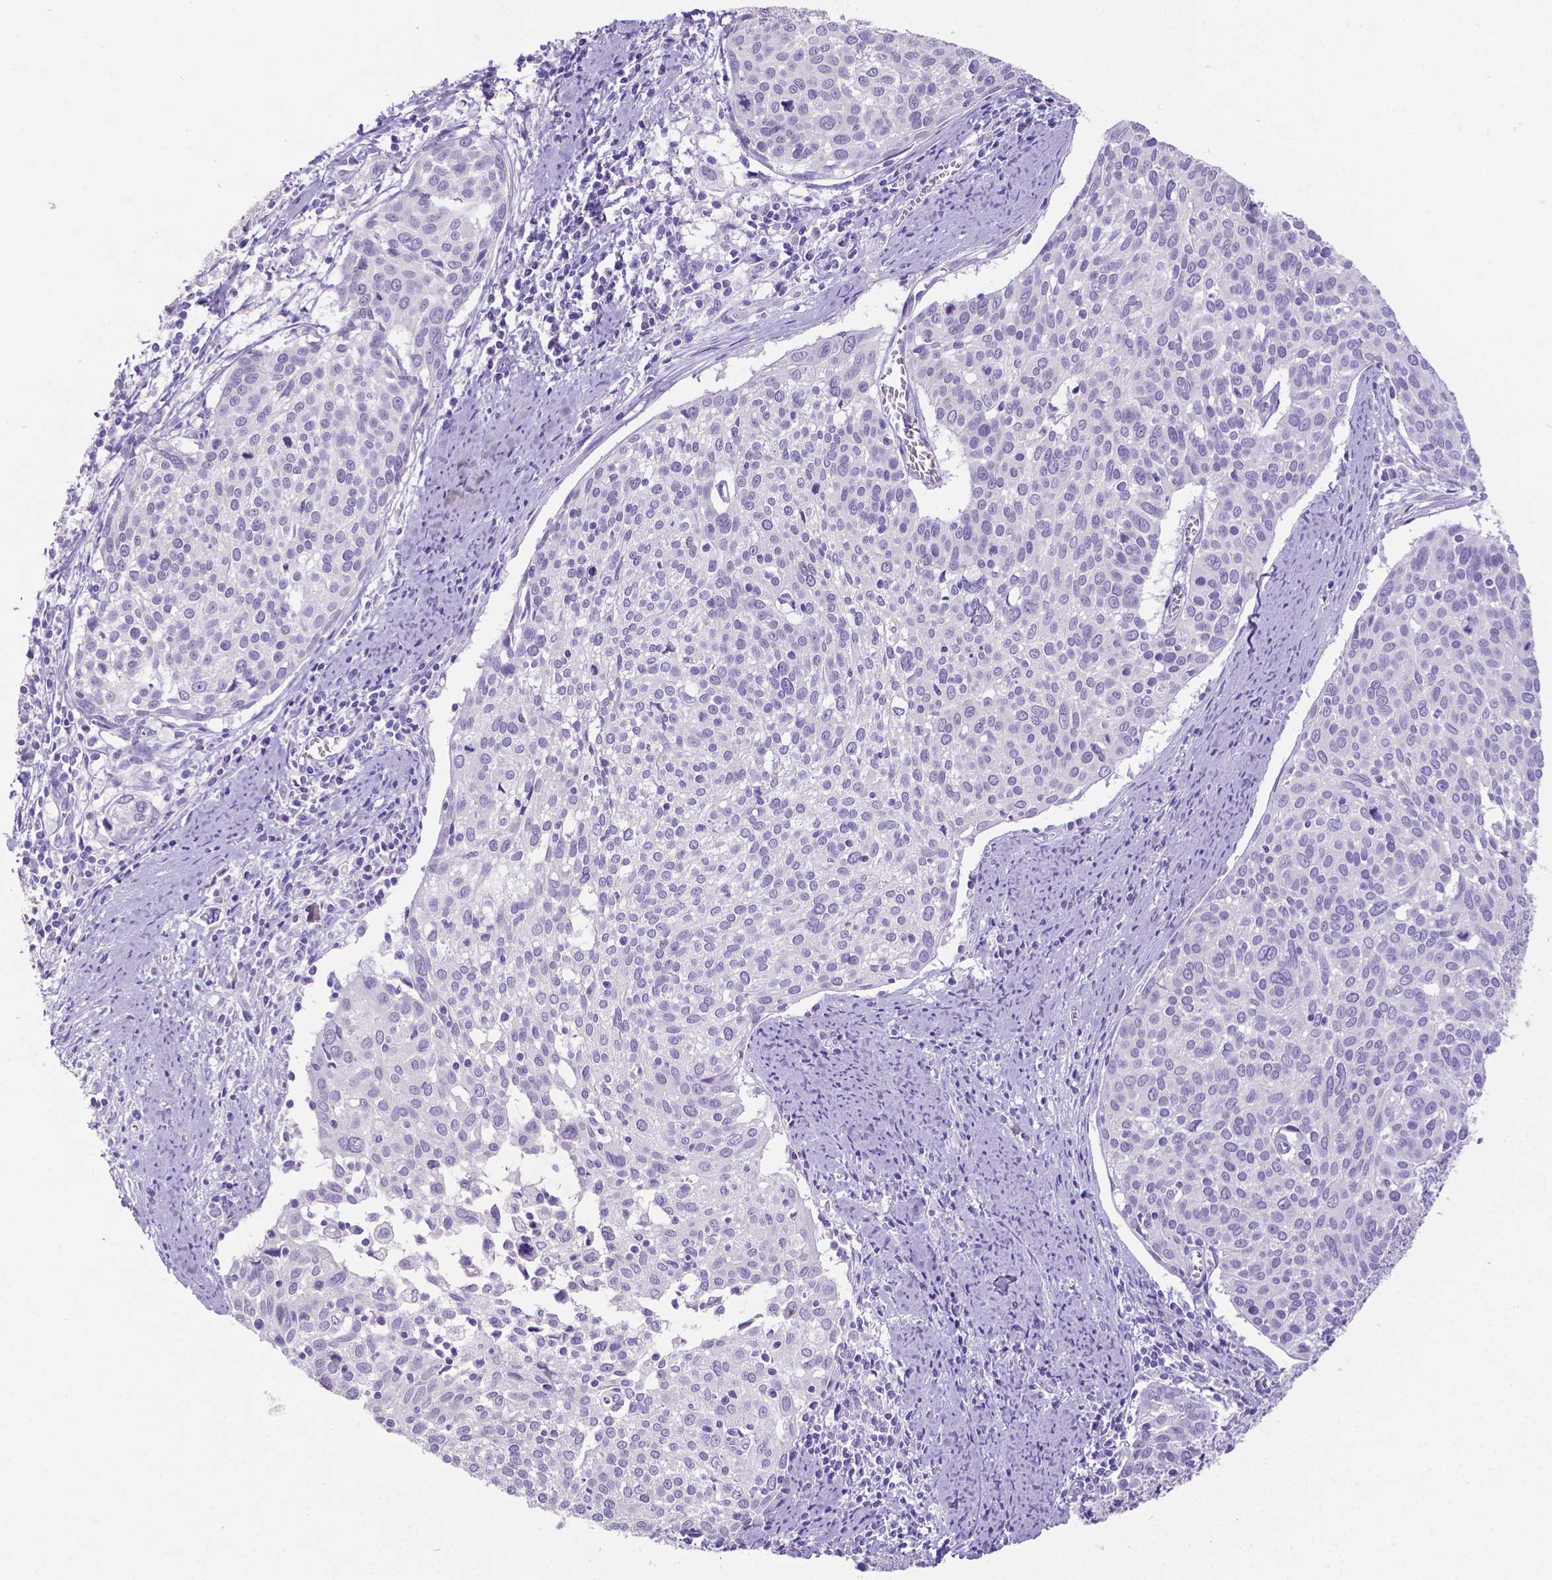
{"staining": {"intensity": "negative", "quantity": "none", "location": "none"}, "tissue": "cervical cancer", "cell_type": "Tumor cells", "image_type": "cancer", "snomed": [{"axis": "morphology", "description": "Squamous cell carcinoma, NOS"}, {"axis": "topography", "description": "Cervix"}], "caption": "Immunohistochemistry (IHC) histopathology image of neoplastic tissue: human cervical cancer stained with DAB shows no significant protein positivity in tumor cells.", "gene": "SATB2", "patient": {"sex": "female", "age": 39}}